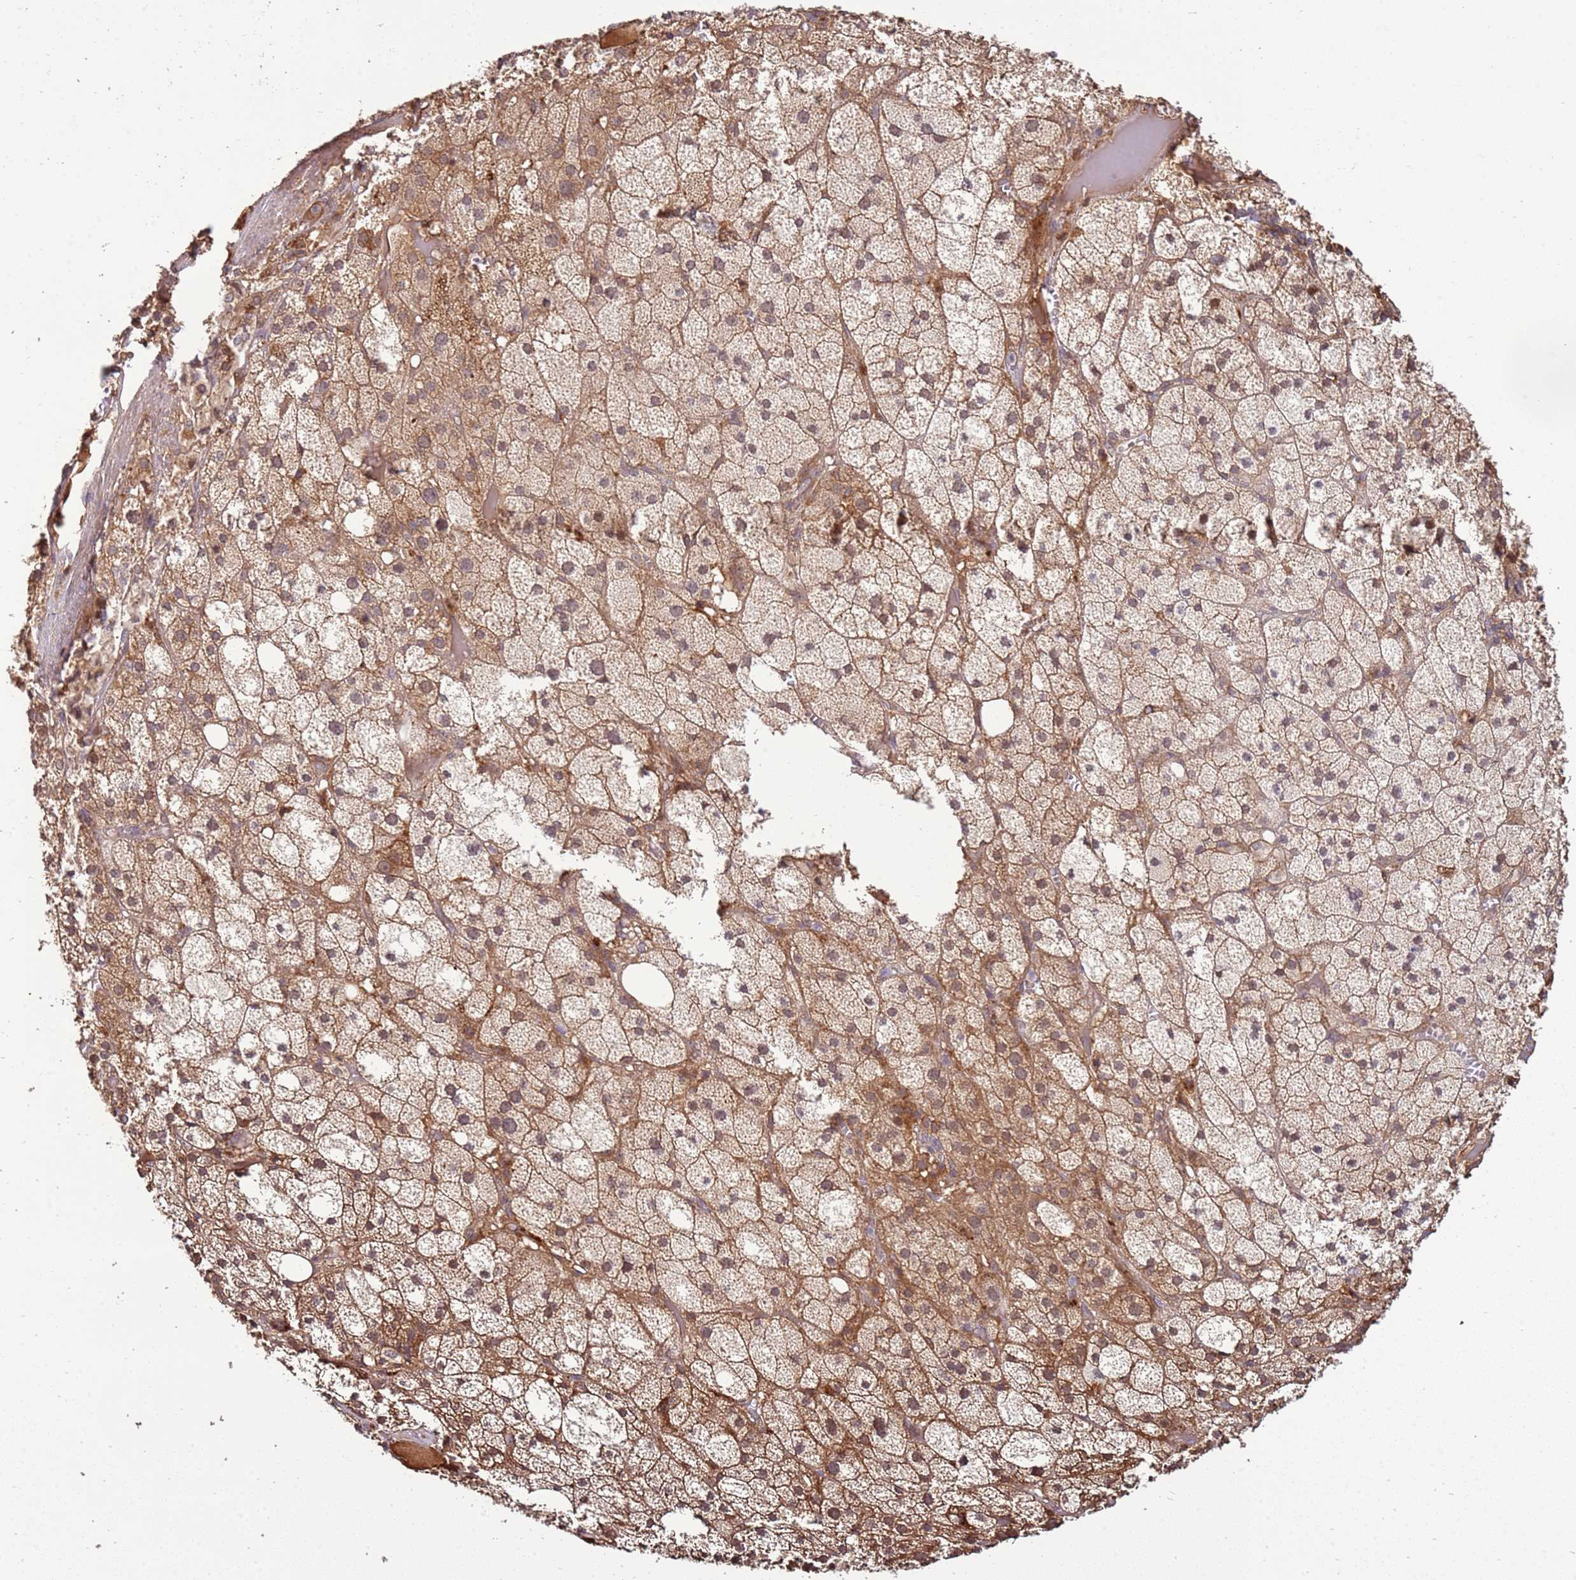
{"staining": {"intensity": "moderate", "quantity": ">75%", "location": "cytoplasmic/membranous,nuclear"}, "tissue": "adrenal gland", "cell_type": "Glandular cells", "image_type": "normal", "snomed": [{"axis": "morphology", "description": "Normal tissue, NOS"}, {"axis": "topography", "description": "Adrenal gland"}], "caption": "Protein staining of unremarkable adrenal gland shows moderate cytoplasmic/membranous,nuclear positivity in about >75% of glandular cells. The staining was performed using DAB, with brown indicating positive protein expression. Nuclei are stained blue with hematoxylin.", "gene": "ZNF624", "patient": {"sex": "female", "age": 61}}